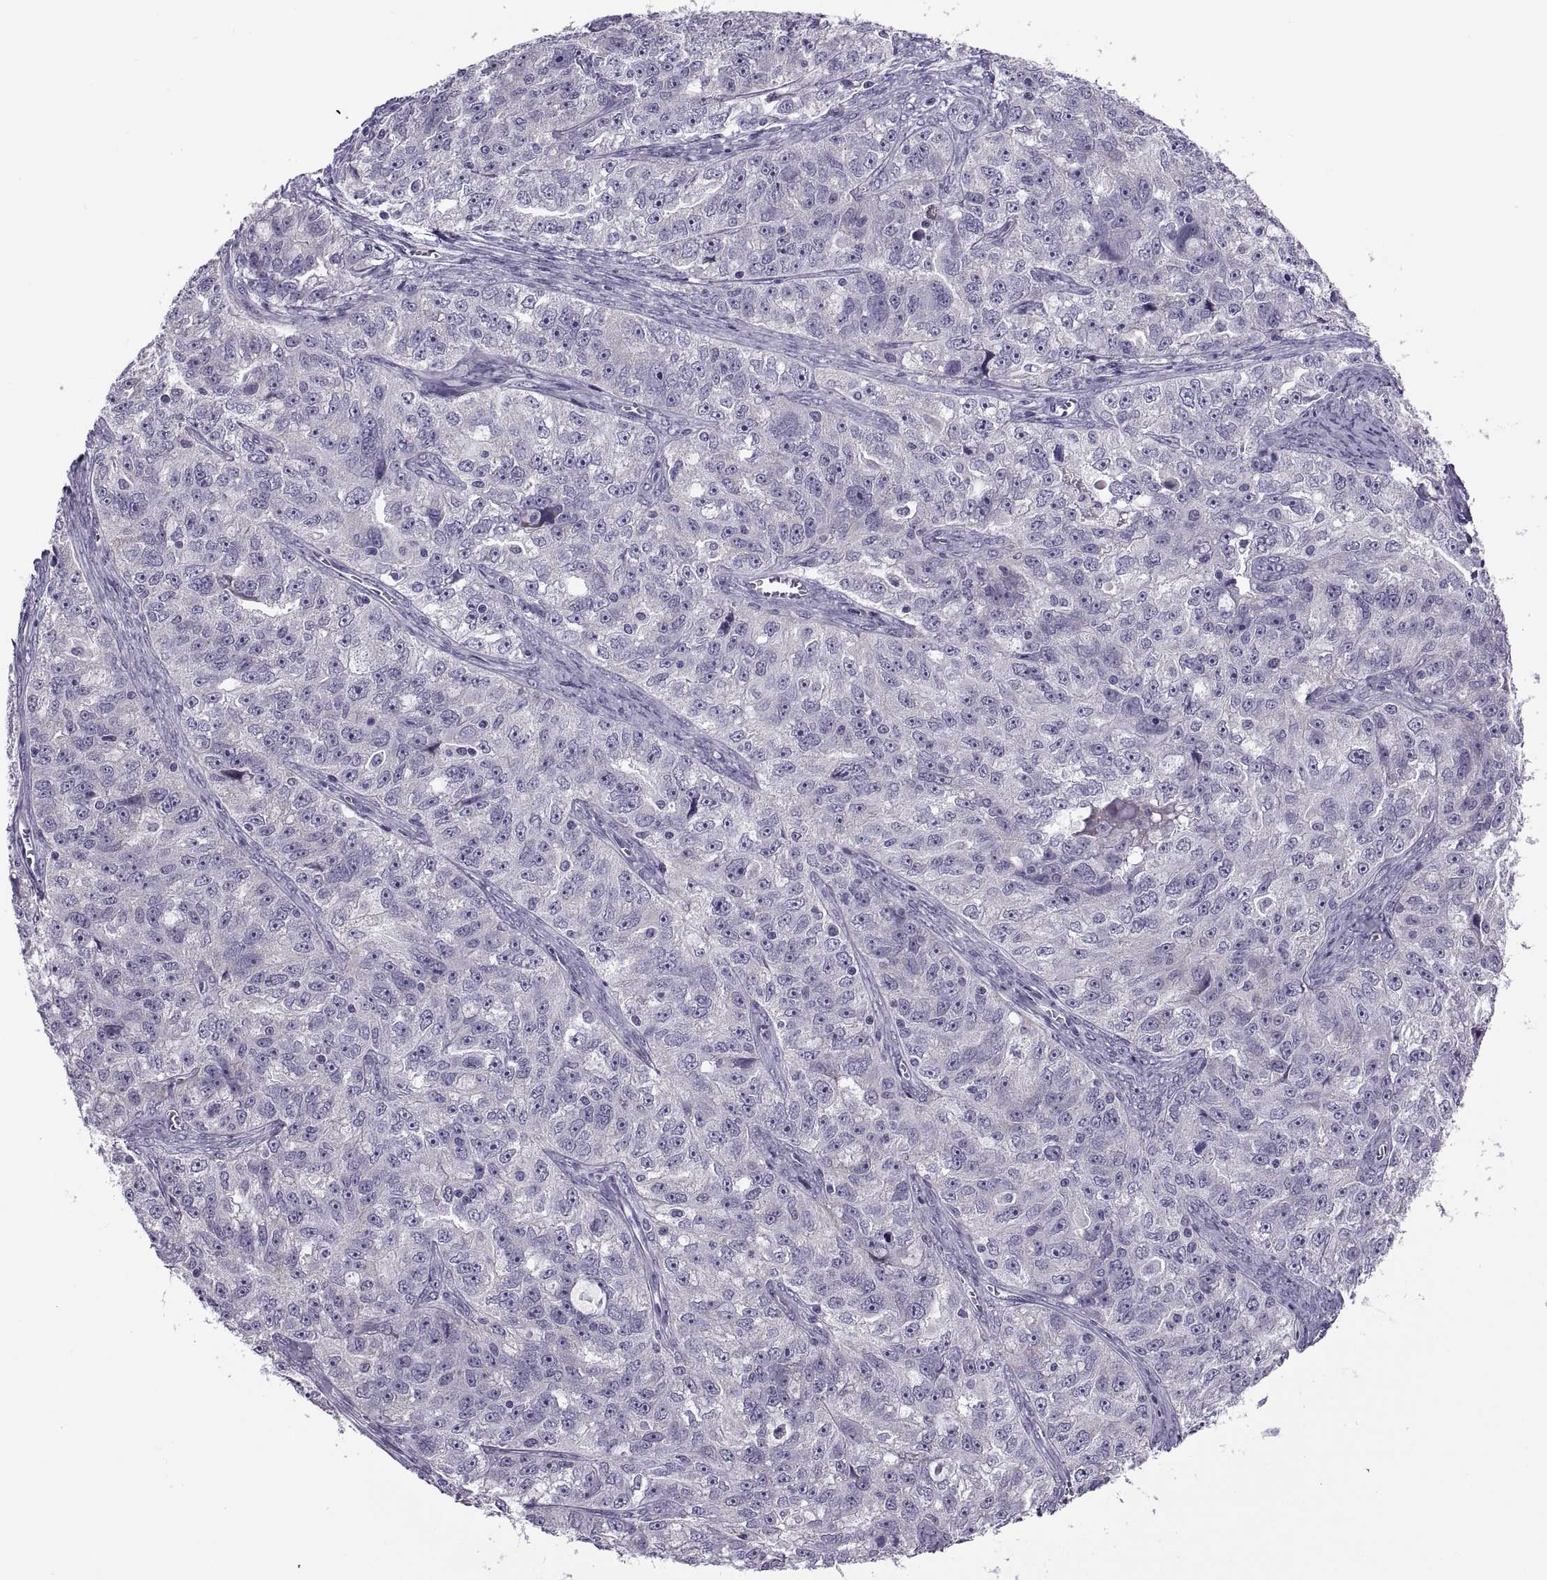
{"staining": {"intensity": "negative", "quantity": "none", "location": "none"}, "tissue": "ovarian cancer", "cell_type": "Tumor cells", "image_type": "cancer", "snomed": [{"axis": "morphology", "description": "Cystadenocarcinoma, serous, NOS"}, {"axis": "topography", "description": "Ovary"}], "caption": "Ovarian cancer (serous cystadenocarcinoma) stained for a protein using IHC demonstrates no positivity tumor cells.", "gene": "MAGEB1", "patient": {"sex": "female", "age": 51}}